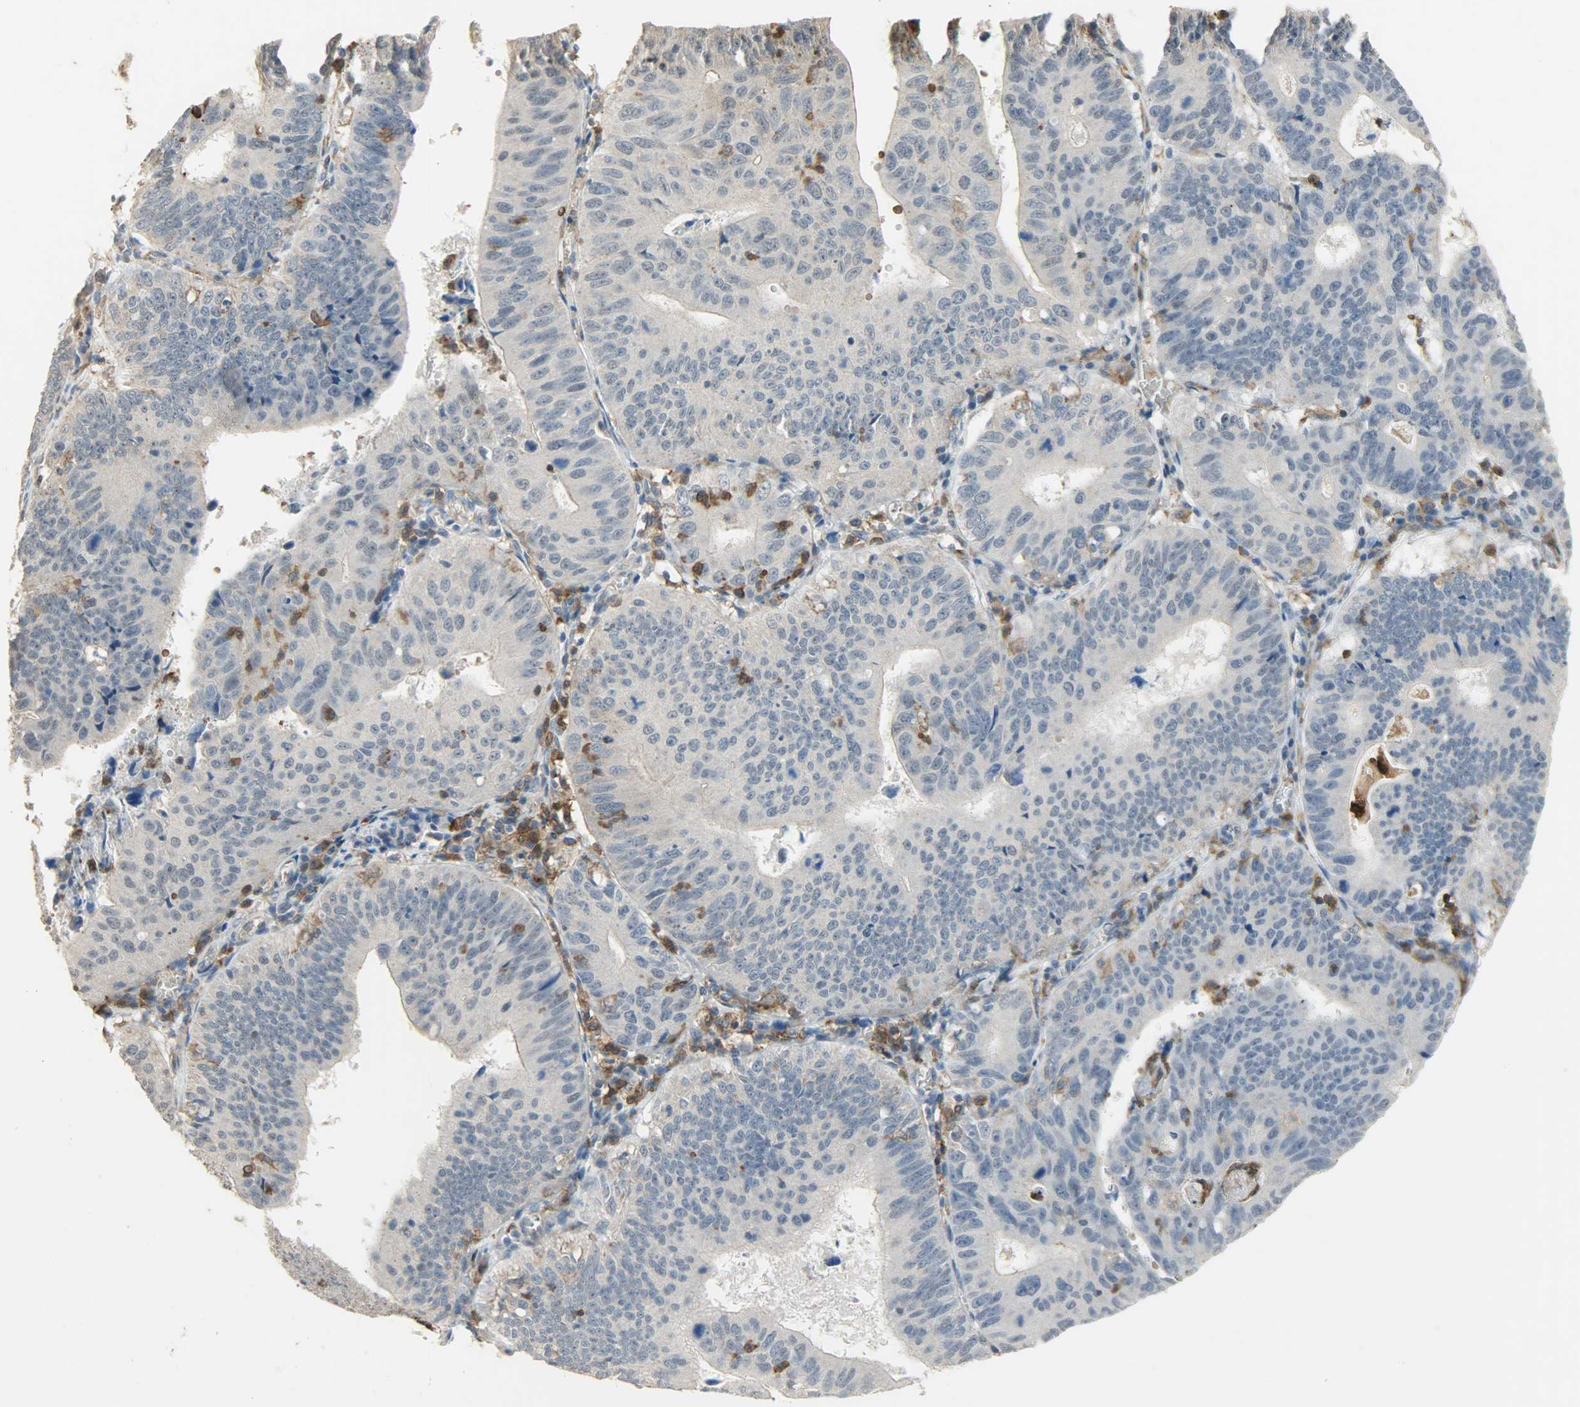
{"staining": {"intensity": "negative", "quantity": "none", "location": "none"}, "tissue": "stomach cancer", "cell_type": "Tumor cells", "image_type": "cancer", "snomed": [{"axis": "morphology", "description": "Adenocarcinoma, NOS"}, {"axis": "topography", "description": "Stomach"}], "caption": "This is an IHC image of stomach adenocarcinoma. There is no expression in tumor cells.", "gene": "SKAP2", "patient": {"sex": "male", "age": 59}}